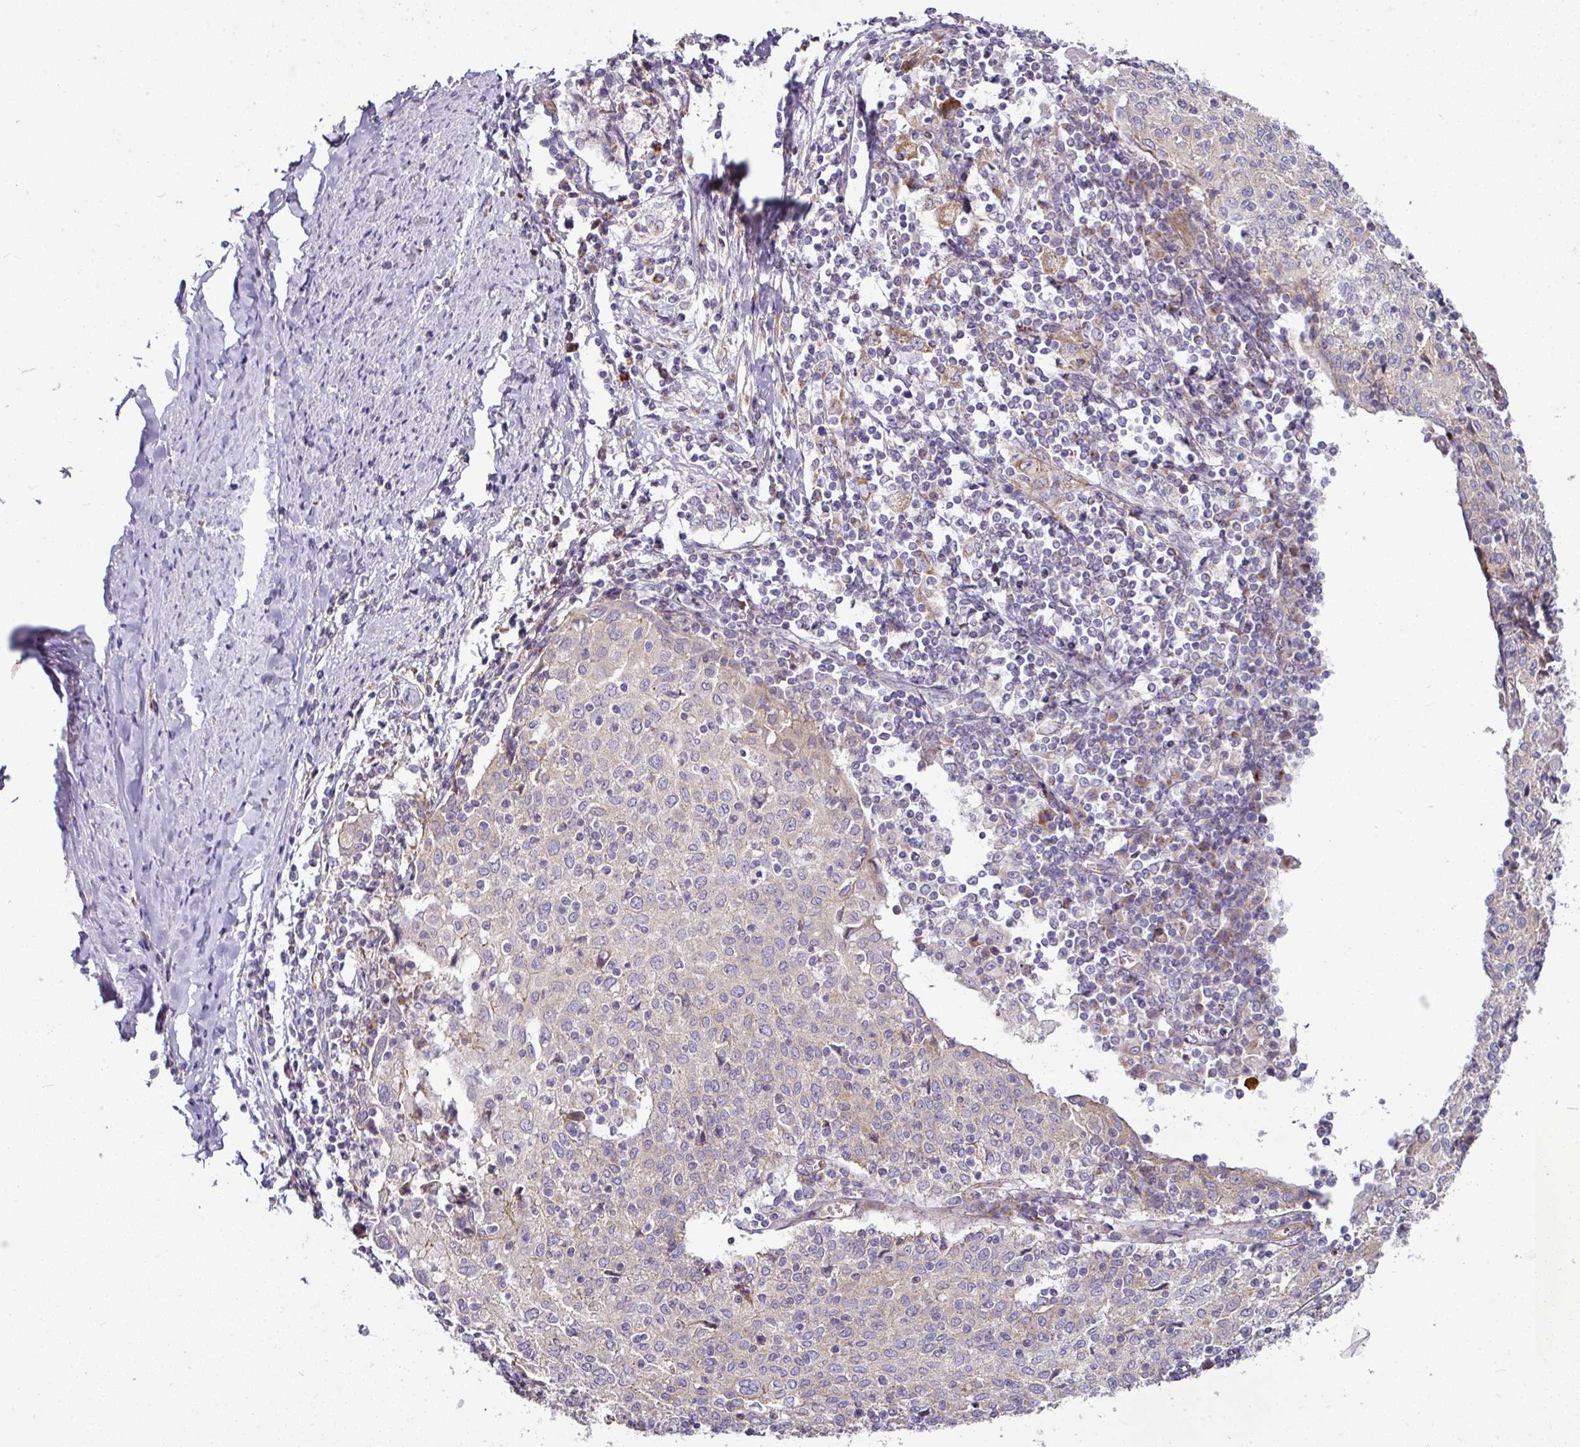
{"staining": {"intensity": "negative", "quantity": "none", "location": "none"}, "tissue": "cervical cancer", "cell_type": "Tumor cells", "image_type": "cancer", "snomed": [{"axis": "morphology", "description": "Squamous cell carcinoma, NOS"}, {"axis": "topography", "description": "Cervix"}], "caption": "This is an immunohistochemistry image of cervical squamous cell carcinoma. There is no staining in tumor cells.", "gene": "GAN", "patient": {"sex": "female", "age": 52}}